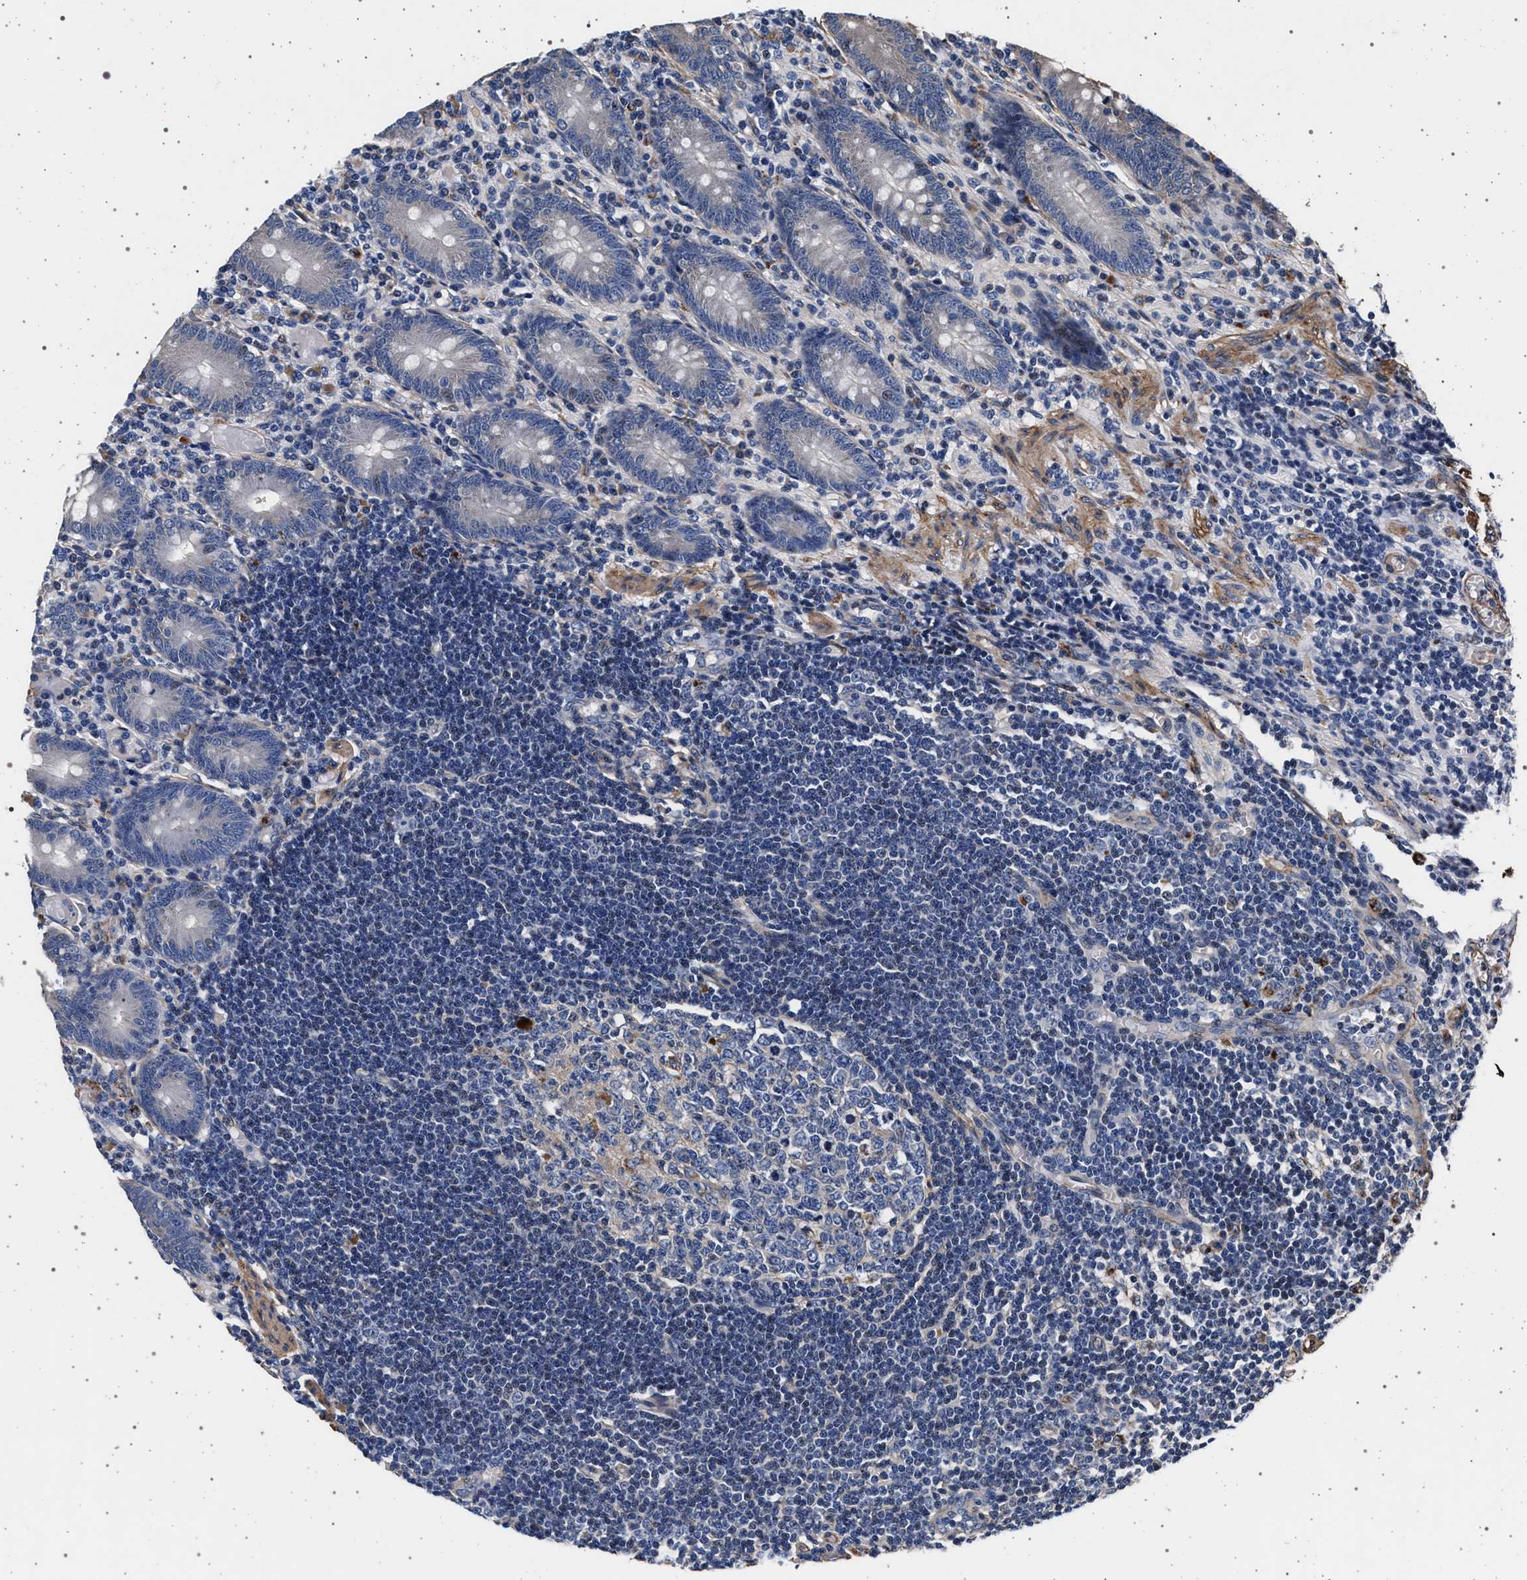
{"staining": {"intensity": "weak", "quantity": ">75%", "location": "cytoplasmic/membranous"}, "tissue": "appendix", "cell_type": "Glandular cells", "image_type": "normal", "snomed": [{"axis": "morphology", "description": "Normal tissue, NOS"}, {"axis": "morphology", "description": "Inflammation, NOS"}, {"axis": "topography", "description": "Appendix"}], "caption": "Unremarkable appendix was stained to show a protein in brown. There is low levels of weak cytoplasmic/membranous expression in about >75% of glandular cells. Using DAB (3,3'-diaminobenzidine) (brown) and hematoxylin (blue) stains, captured at high magnification using brightfield microscopy.", "gene": "KCNK6", "patient": {"sex": "male", "age": 46}}